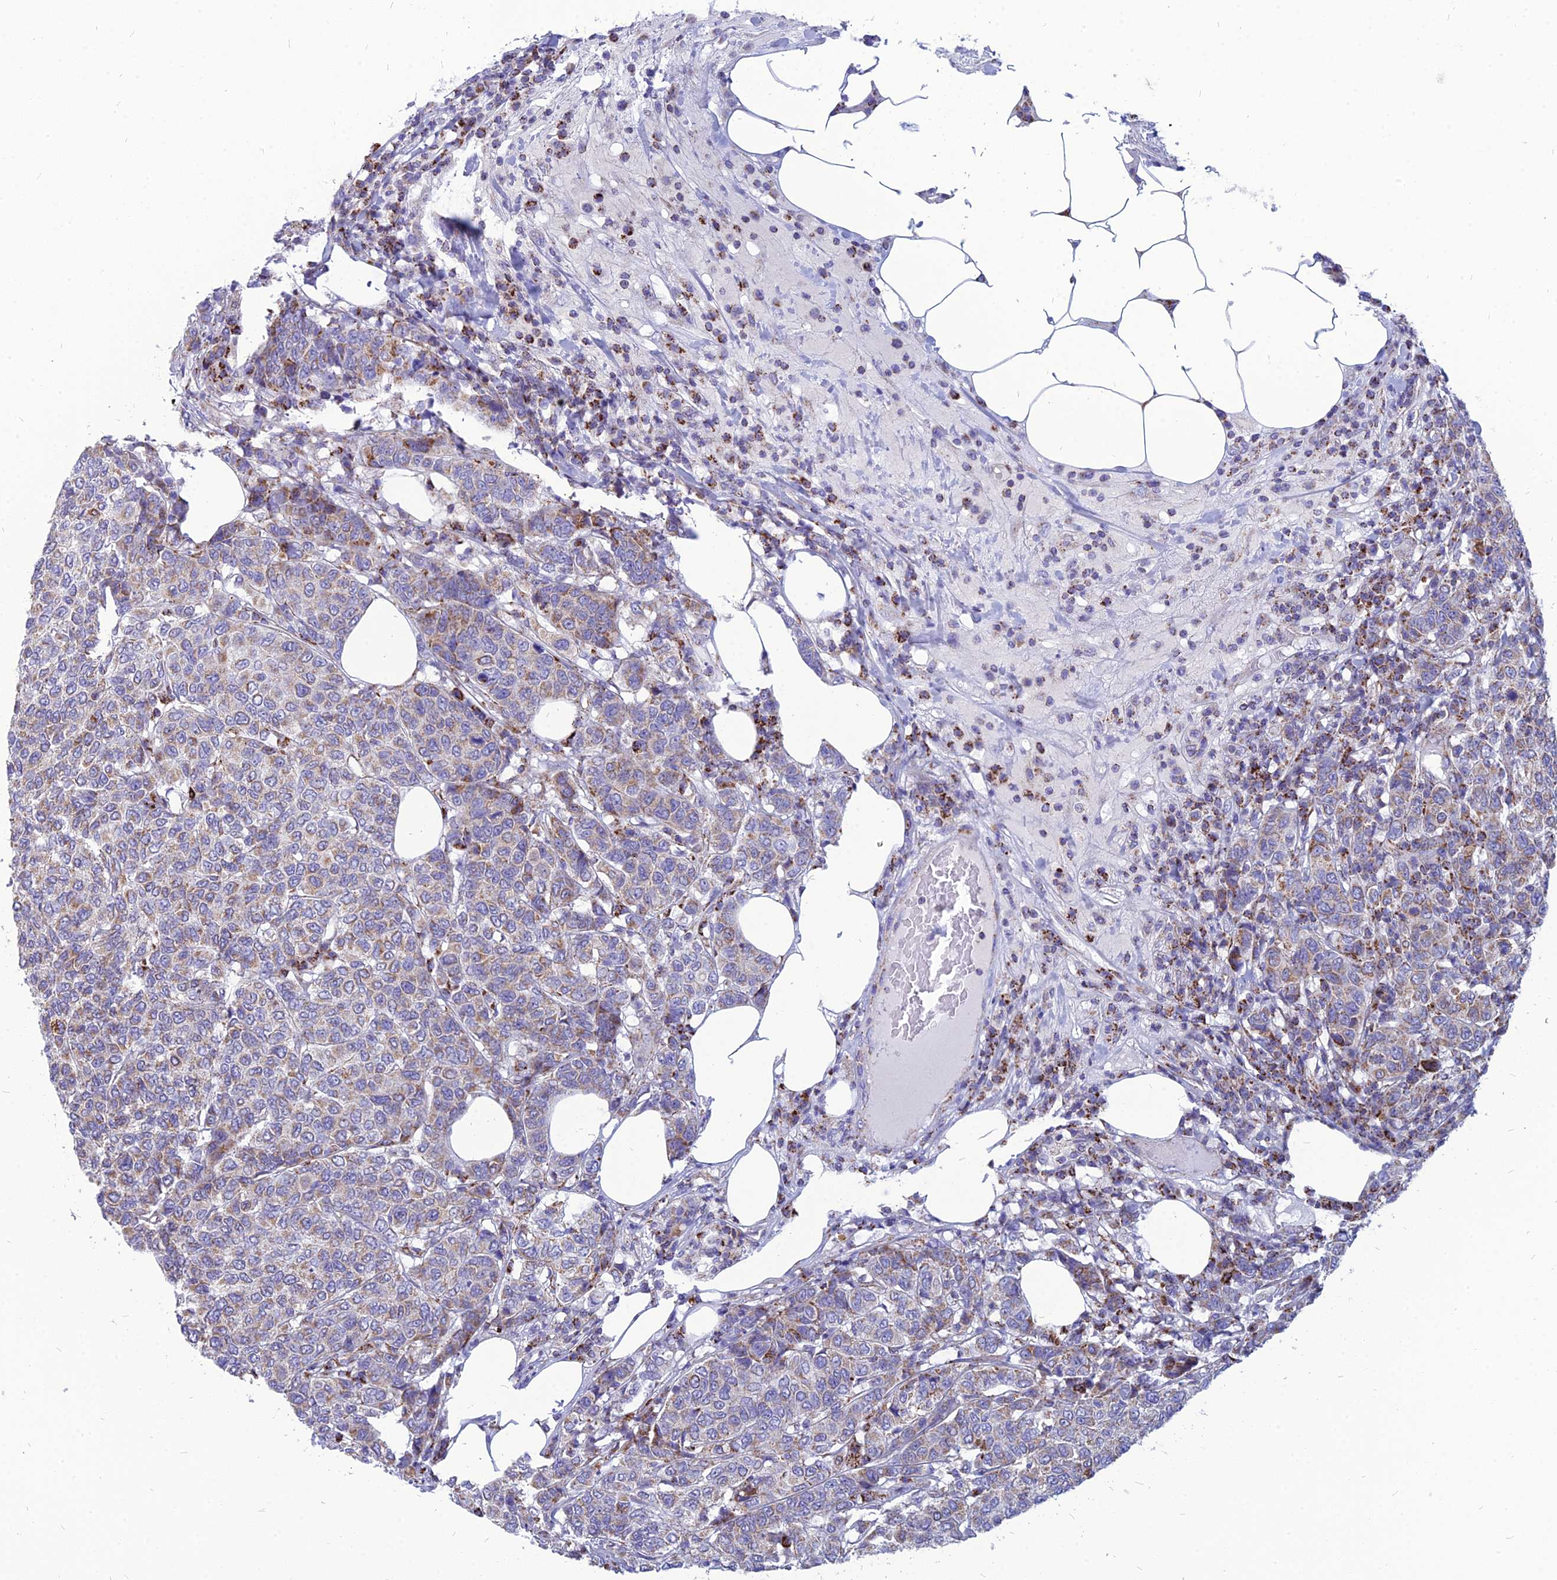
{"staining": {"intensity": "moderate", "quantity": "25%-75%", "location": "cytoplasmic/membranous"}, "tissue": "breast cancer", "cell_type": "Tumor cells", "image_type": "cancer", "snomed": [{"axis": "morphology", "description": "Duct carcinoma"}, {"axis": "topography", "description": "Breast"}], "caption": "Invasive ductal carcinoma (breast) stained for a protein shows moderate cytoplasmic/membranous positivity in tumor cells. (brown staining indicates protein expression, while blue staining denotes nuclei).", "gene": "PACC1", "patient": {"sex": "female", "age": 55}}